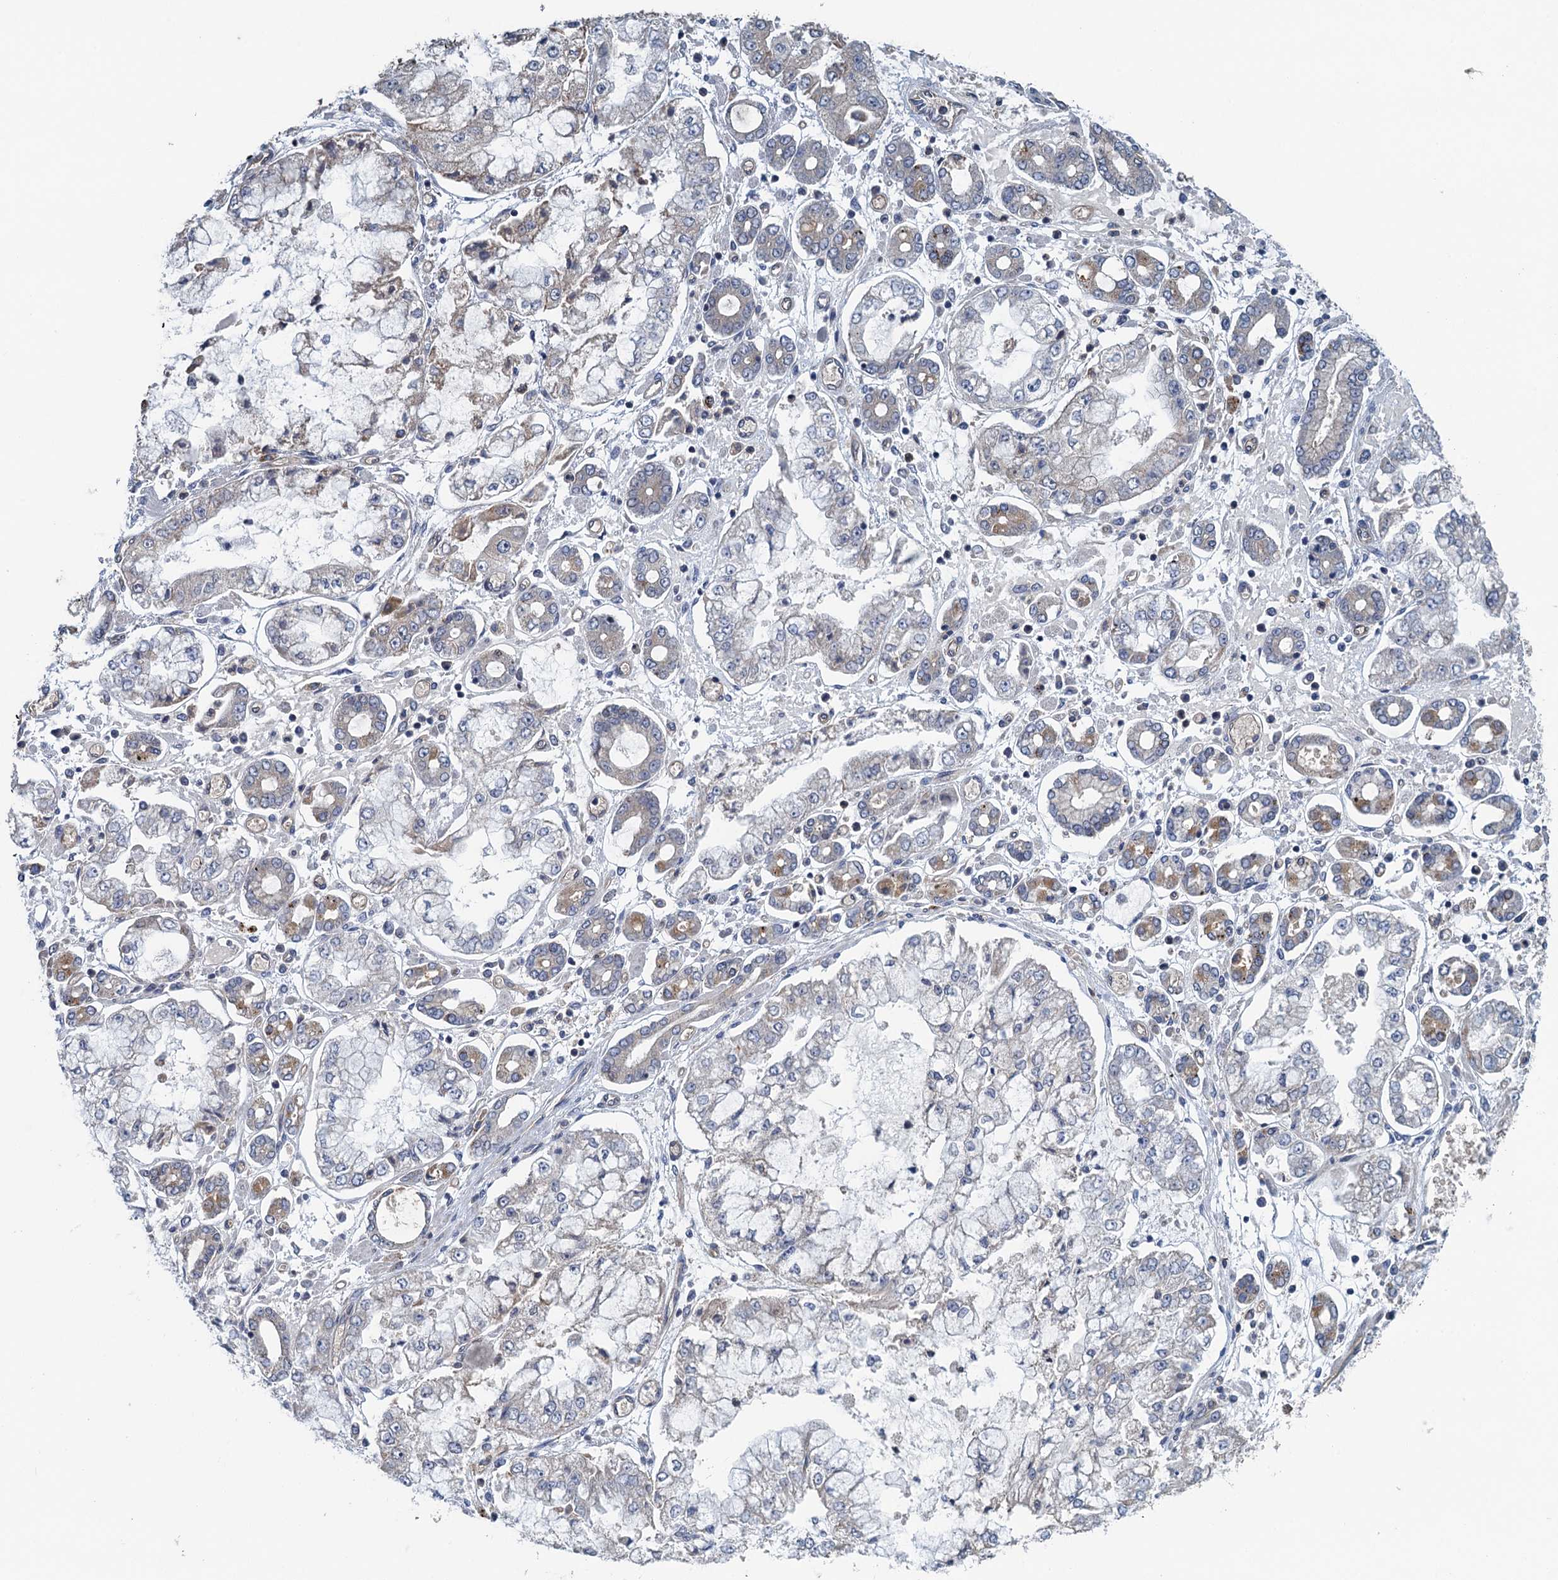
{"staining": {"intensity": "weak", "quantity": "<25%", "location": "cytoplasmic/membranous"}, "tissue": "stomach cancer", "cell_type": "Tumor cells", "image_type": "cancer", "snomed": [{"axis": "morphology", "description": "Adenocarcinoma, NOS"}, {"axis": "topography", "description": "Stomach"}], "caption": "Immunohistochemistry image of neoplastic tissue: human stomach cancer stained with DAB displays no significant protein staining in tumor cells. (DAB immunohistochemistry visualized using brightfield microscopy, high magnification).", "gene": "KBTBD8", "patient": {"sex": "male", "age": 76}}